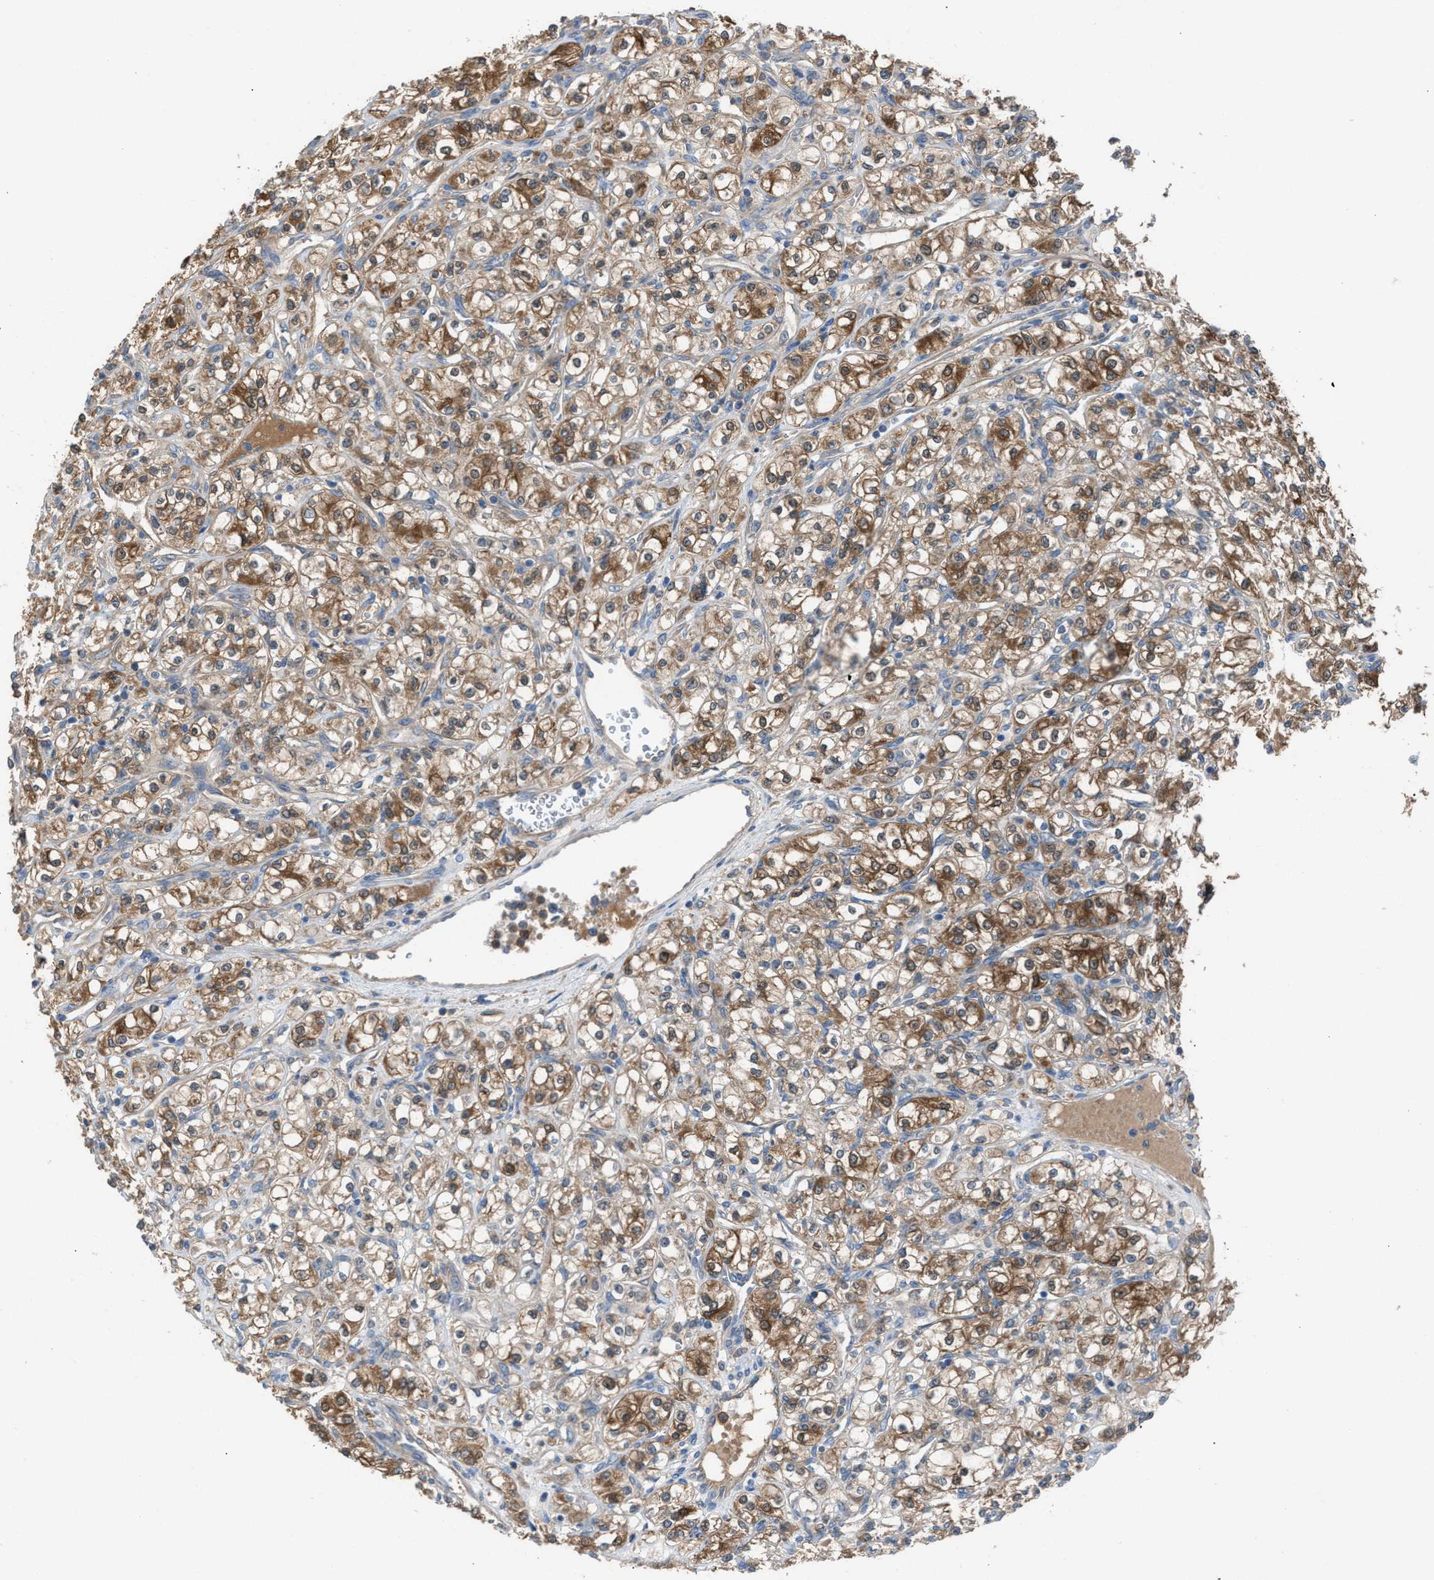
{"staining": {"intensity": "moderate", "quantity": ">75%", "location": "cytoplasmic/membranous"}, "tissue": "renal cancer", "cell_type": "Tumor cells", "image_type": "cancer", "snomed": [{"axis": "morphology", "description": "Adenocarcinoma, NOS"}, {"axis": "topography", "description": "Kidney"}], "caption": "A brown stain shows moderate cytoplasmic/membranous expression of a protein in human renal cancer (adenocarcinoma) tumor cells.", "gene": "NQO2", "patient": {"sex": "male", "age": 77}}